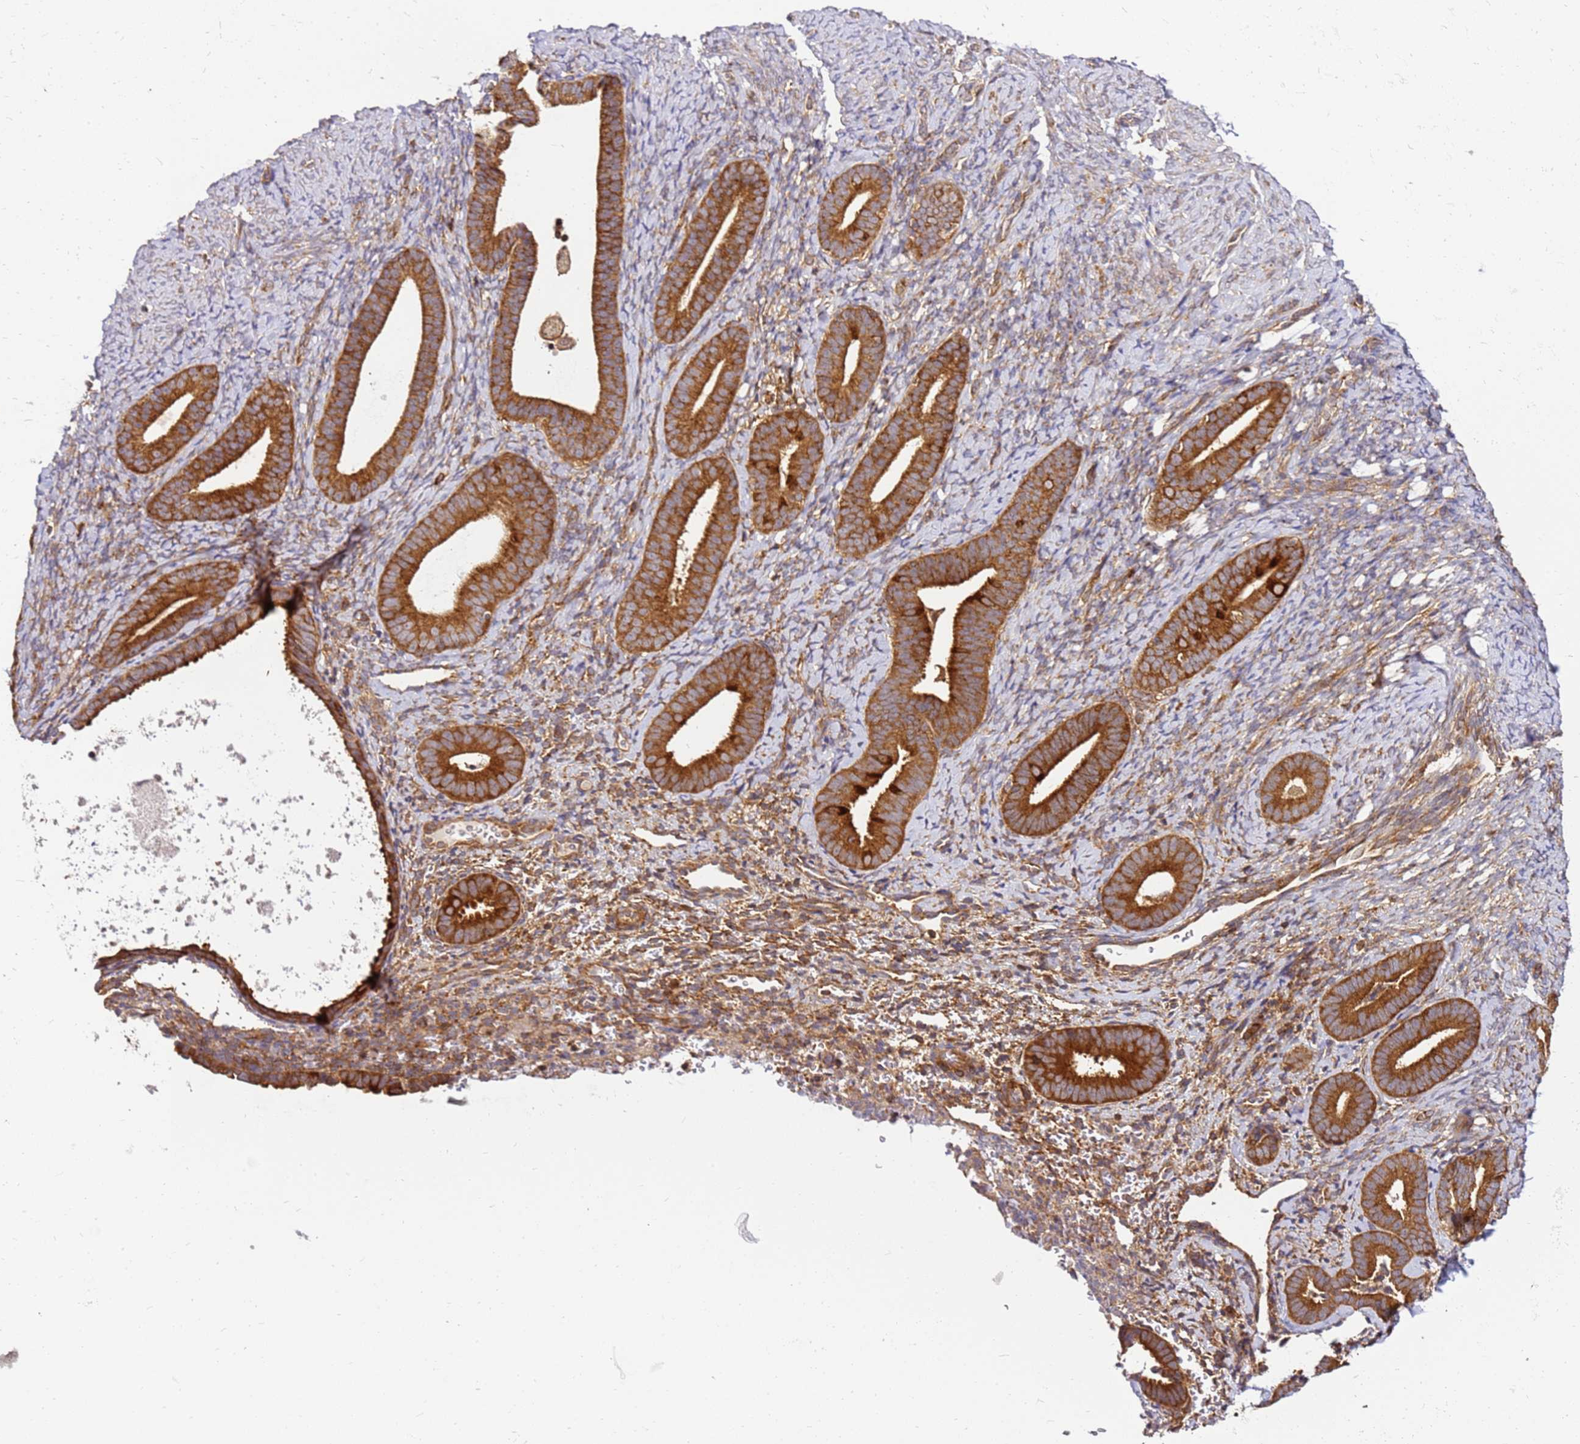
{"staining": {"intensity": "moderate", "quantity": "<25%", "location": "cytoplasmic/membranous"}, "tissue": "endometrium", "cell_type": "Cells in endometrial stroma", "image_type": "normal", "snomed": [{"axis": "morphology", "description": "Normal tissue, NOS"}, {"axis": "topography", "description": "Endometrium"}], "caption": "There is low levels of moderate cytoplasmic/membranous positivity in cells in endometrial stroma of unremarkable endometrium, as demonstrated by immunohistochemical staining (brown color).", "gene": "PIH1D1", "patient": {"sex": "female", "age": 65}}